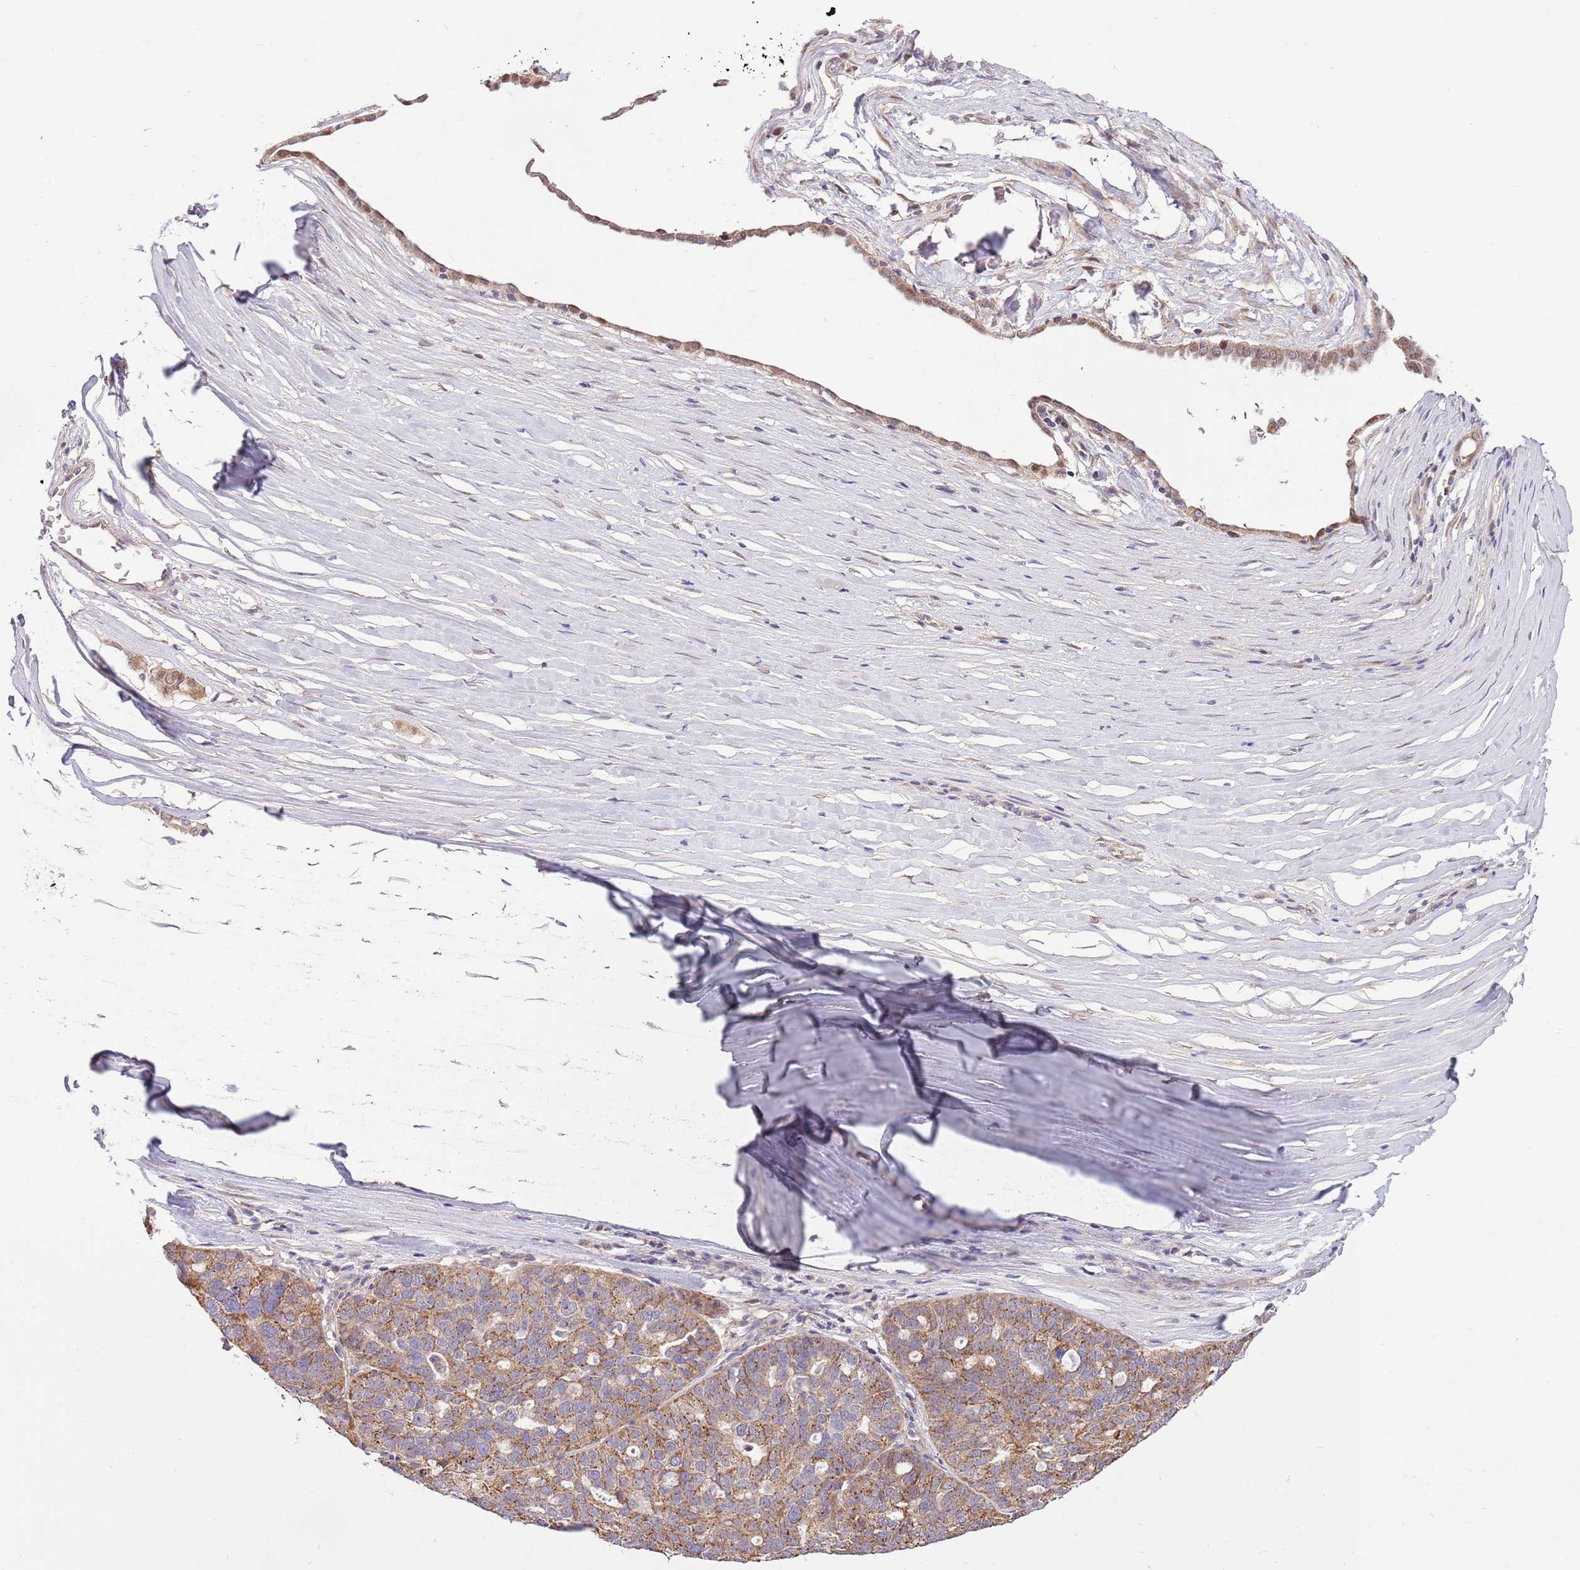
{"staining": {"intensity": "moderate", "quantity": ">75%", "location": "cytoplasmic/membranous"}, "tissue": "ovarian cancer", "cell_type": "Tumor cells", "image_type": "cancer", "snomed": [{"axis": "morphology", "description": "Cystadenocarcinoma, serous, NOS"}, {"axis": "topography", "description": "Ovary"}], "caption": "Ovarian cancer (serous cystadenocarcinoma) was stained to show a protein in brown. There is medium levels of moderate cytoplasmic/membranous positivity in about >75% of tumor cells.", "gene": "ARL2BP", "patient": {"sex": "female", "age": 59}}